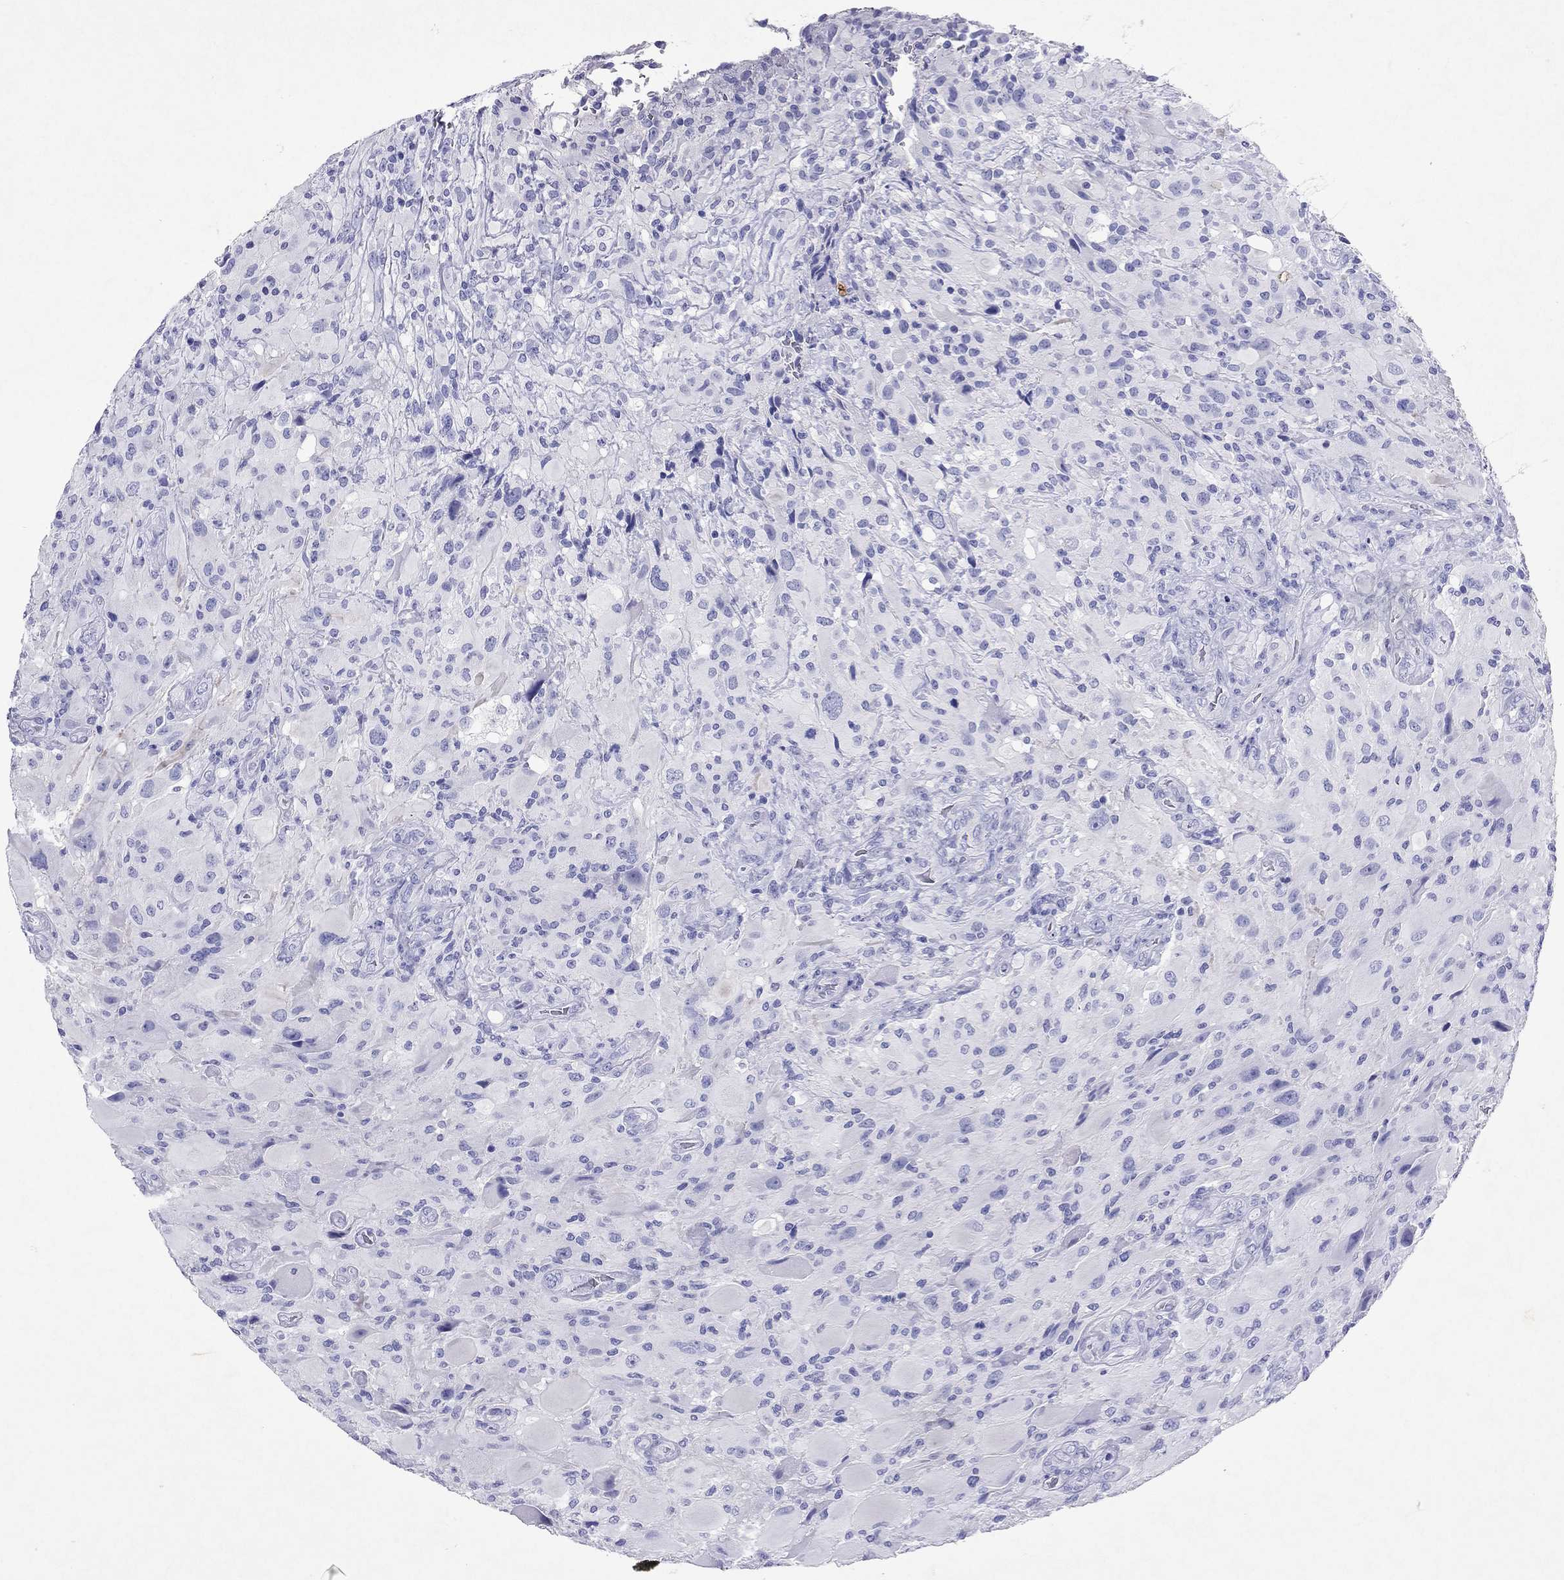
{"staining": {"intensity": "negative", "quantity": "none", "location": "none"}, "tissue": "glioma", "cell_type": "Tumor cells", "image_type": "cancer", "snomed": [{"axis": "morphology", "description": "Glioma, malignant, High grade"}, {"axis": "topography", "description": "Cerebral cortex"}], "caption": "This is a photomicrograph of immunohistochemistry staining of glioma, which shows no positivity in tumor cells.", "gene": "ARMC12", "patient": {"sex": "male", "age": 35}}